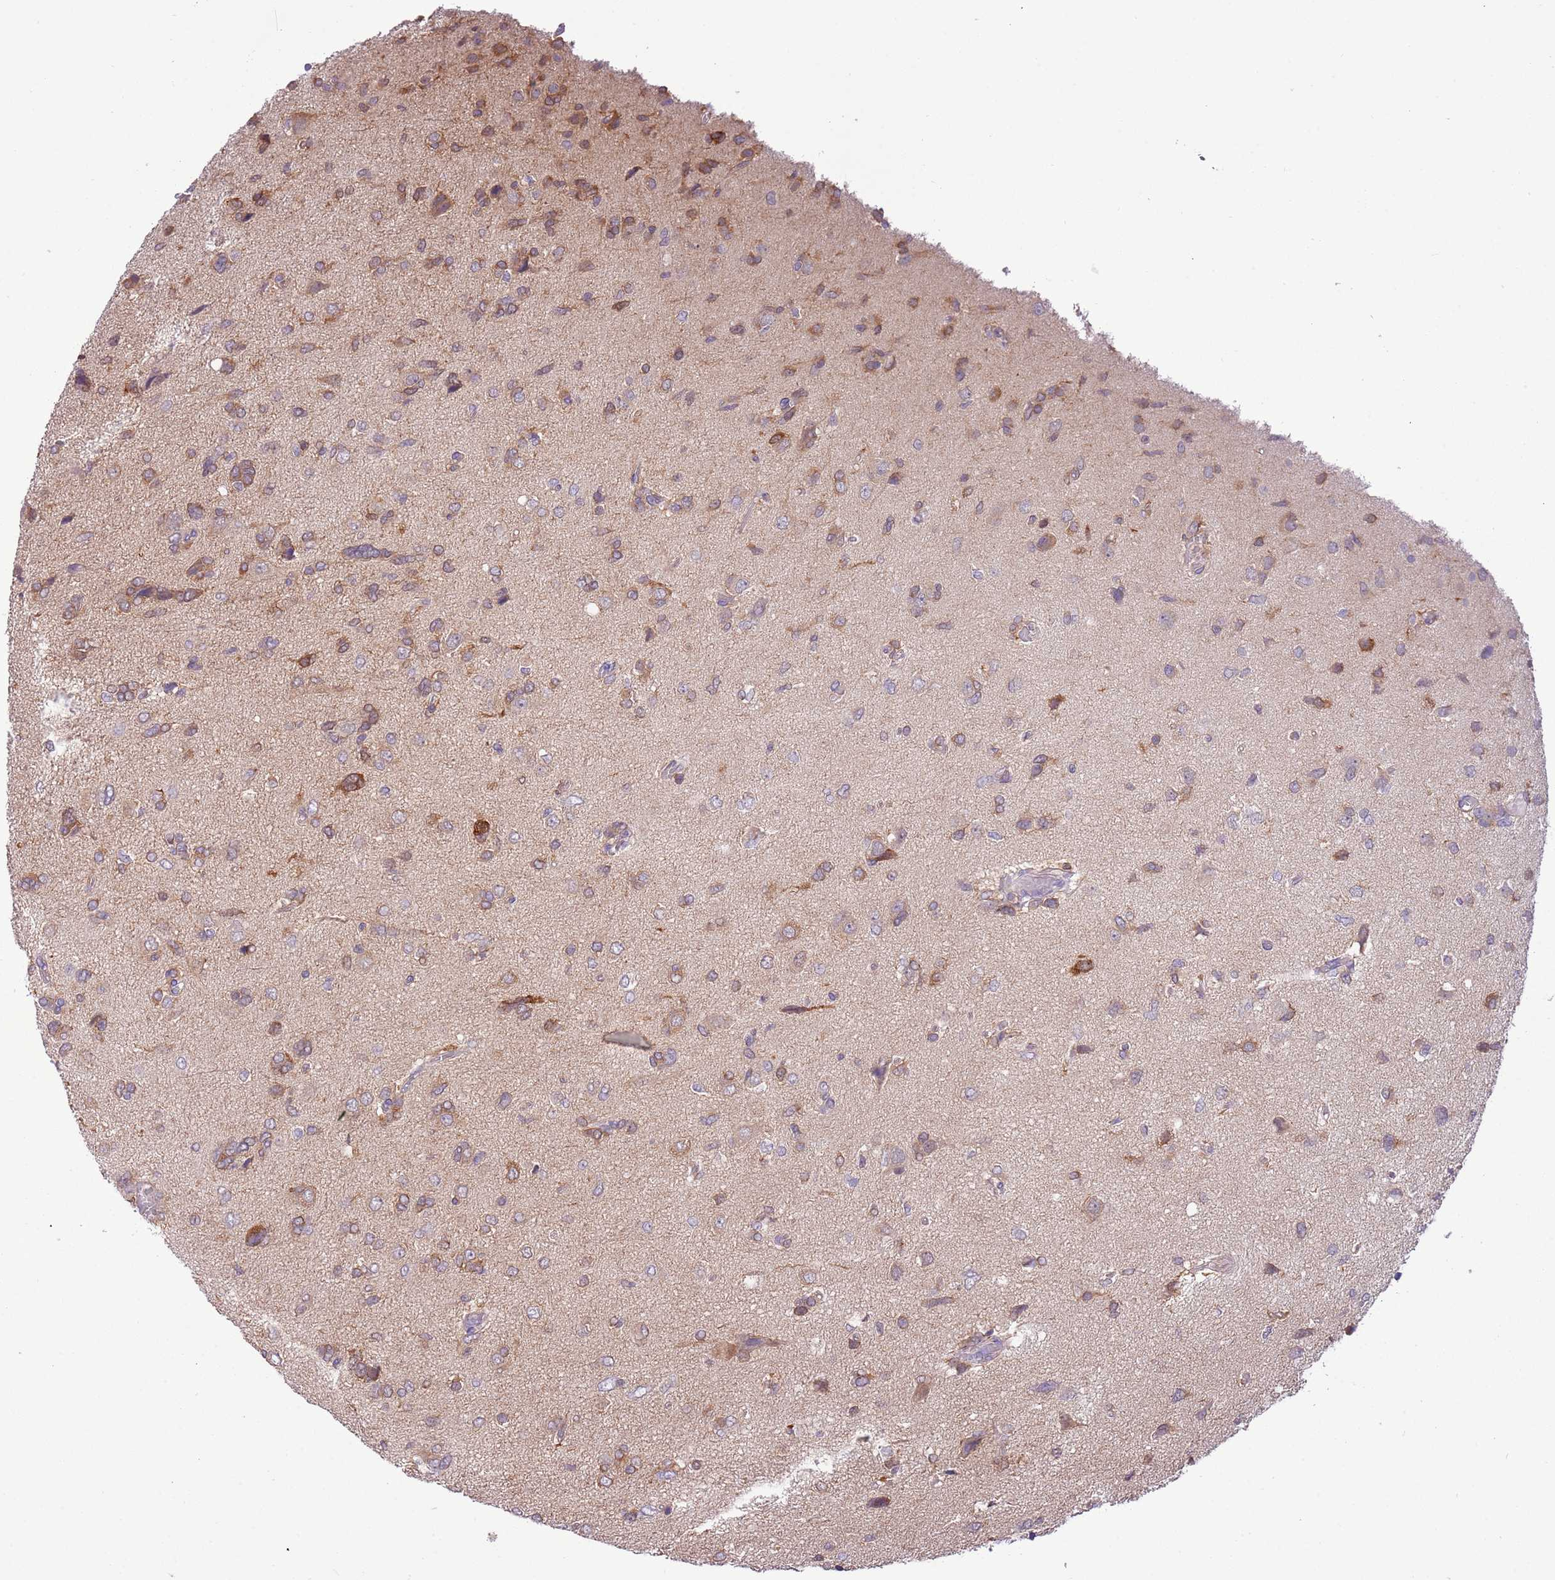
{"staining": {"intensity": "moderate", "quantity": "25%-75%", "location": "cytoplasmic/membranous"}, "tissue": "glioma", "cell_type": "Tumor cells", "image_type": "cancer", "snomed": [{"axis": "morphology", "description": "Glioma, malignant, High grade"}, {"axis": "topography", "description": "Brain"}], "caption": "Immunohistochemical staining of human malignant glioma (high-grade) exhibits medium levels of moderate cytoplasmic/membranous protein expression in approximately 25%-75% of tumor cells. The staining is performed using DAB (3,3'-diaminobenzidine) brown chromogen to label protein expression. The nuclei are counter-stained blue using hematoxylin.", "gene": "STIP1", "patient": {"sex": "female", "age": 59}}